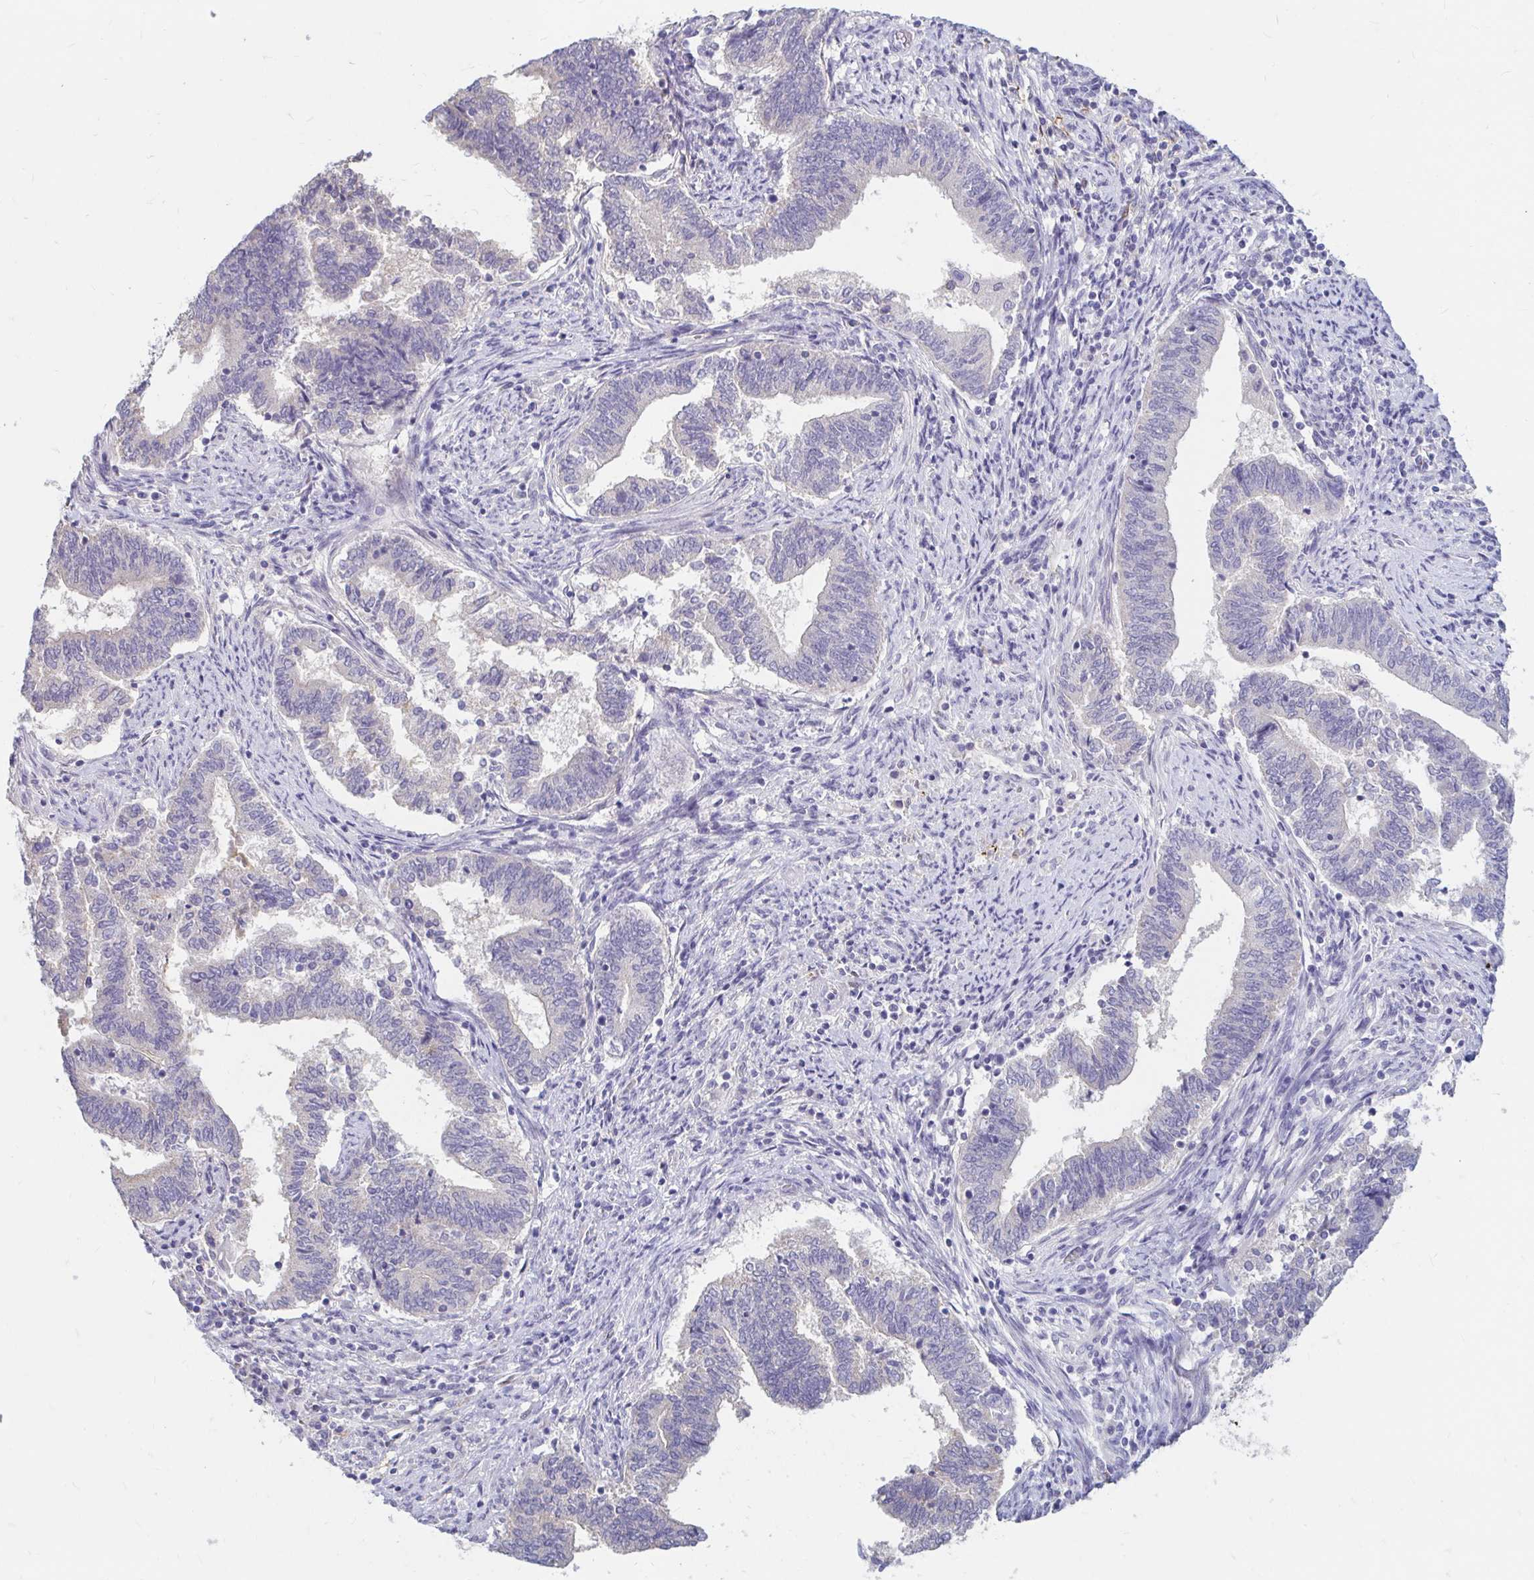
{"staining": {"intensity": "negative", "quantity": "none", "location": "none"}, "tissue": "endometrial cancer", "cell_type": "Tumor cells", "image_type": "cancer", "snomed": [{"axis": "morphology", "description": "Adenocarcinoma, NOS"}, {"axis": "topography", "description": "Endometrium"}], "caption": "Adenocarcinoma (endometrial) stained for a protein using IHC exhibits no positivity tumor cells.", "gene": "ADH1A", "patient": {"sex": "female", "age": 65}}